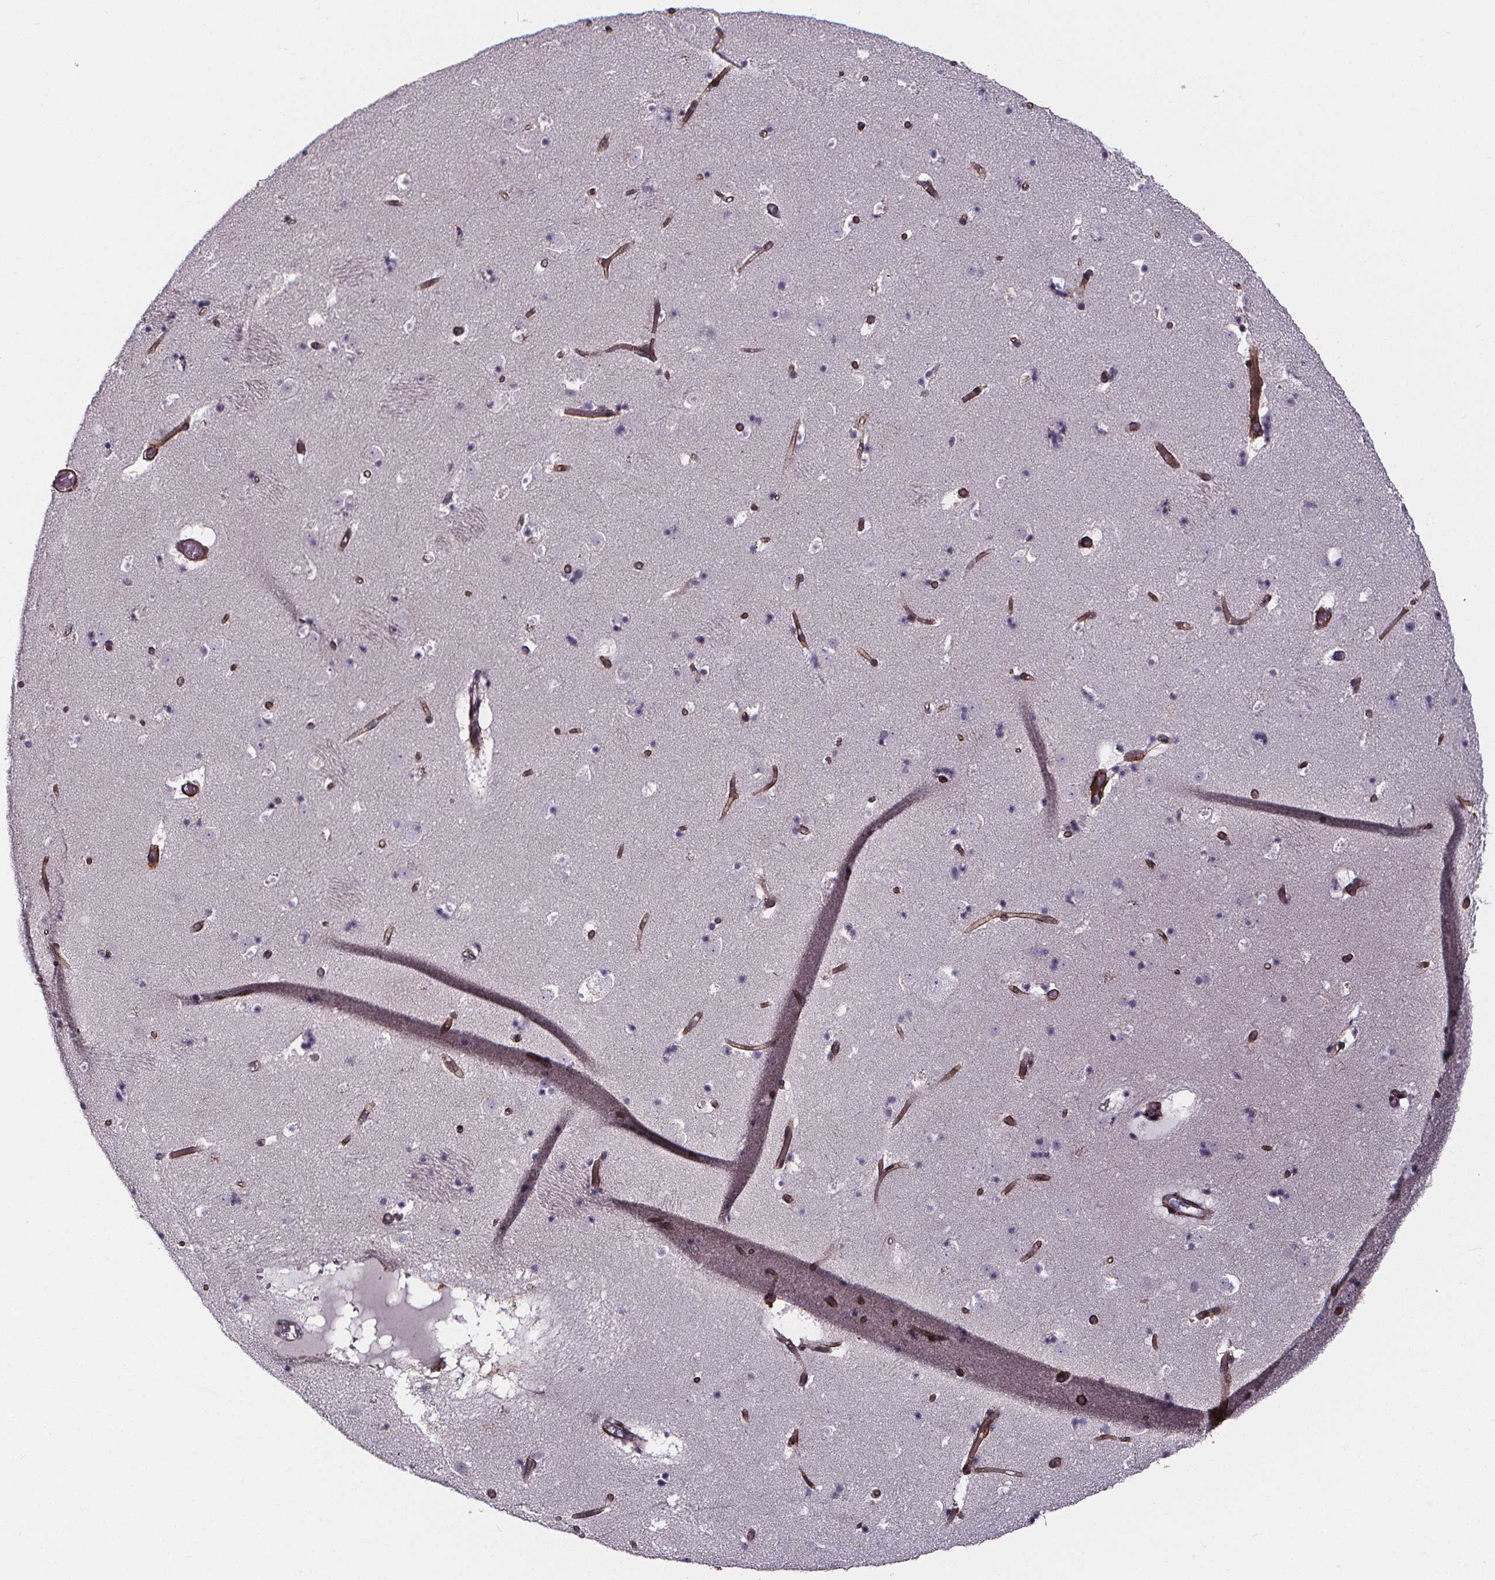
{"staining": {"intensity": "negative", "quantity": "none", "location": "none"}, "tissue": "caudate", "cell_type": "Glial cells", "image_type": "normal", "snomed": [{"axis": "morphology", "description": "Normal tissue, NOS"}, {"axis": "topography", "description": "Lateral ventricle wall"}], "caption": "Glial cells show no significant expression in unremarkable caudate. (Stains: DAB IHC with hematoxylin counter stain, Microscopy: brightfield microscopy at high magnification).", "gene": "AEBP1", "patient": {"sex": "female", "age": 42}}